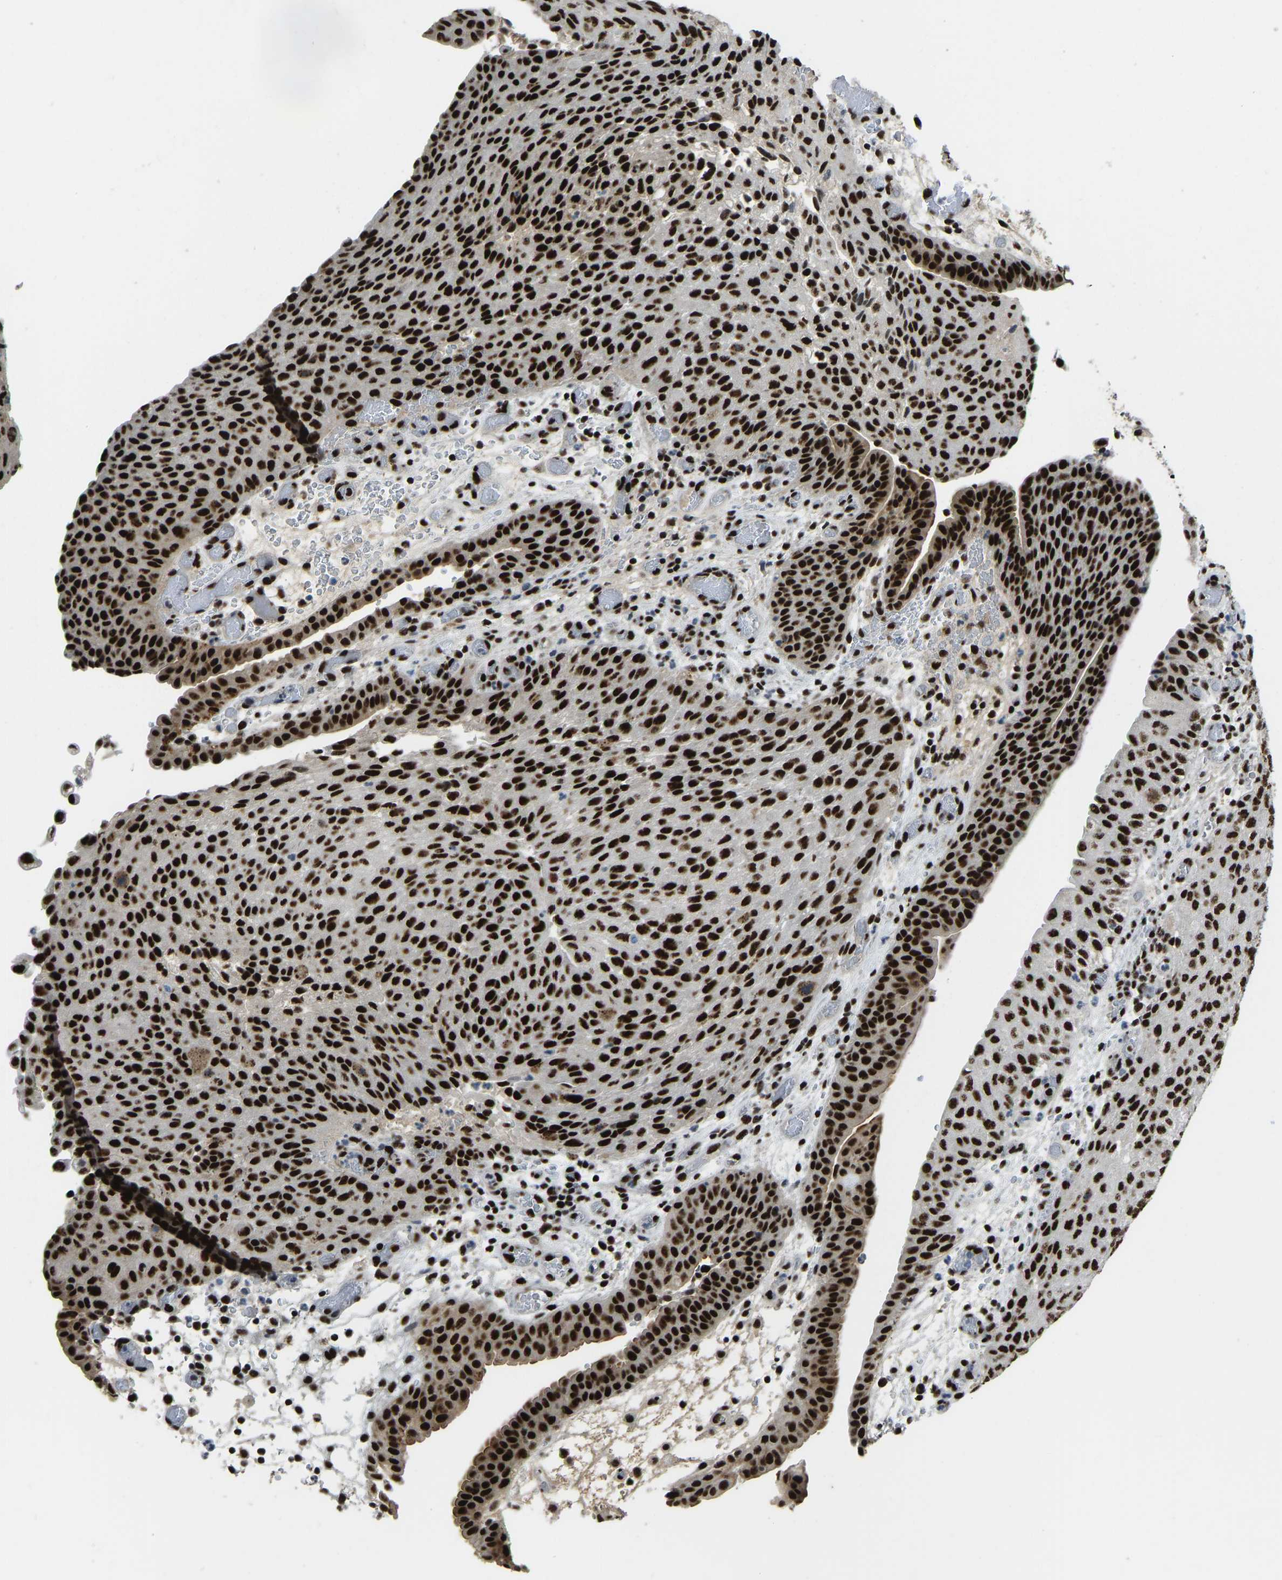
{"staining": {"intensity": "strong", "quantity": ">75%", "location": "nuclear"}, "tissue": "urothelial cancer", "cell_type": "Tumor cells", "image_type": "cancer", "snomed": [{"axis": "morphology", "description": "Urothelial carcinoma, Low grade"}, {"axis": "morphology", "description": "Urothelial carcinoma, High grade"}, {"axis": "topography", "description": "Urinary bladder"}], "caption": "Urothelial cancer stained with IHC demonstrates strong nuclear staining in approximately >75% of tumor cells.", "gene": "FOXK1", "patient": {"sex": "male", "age": 35}}